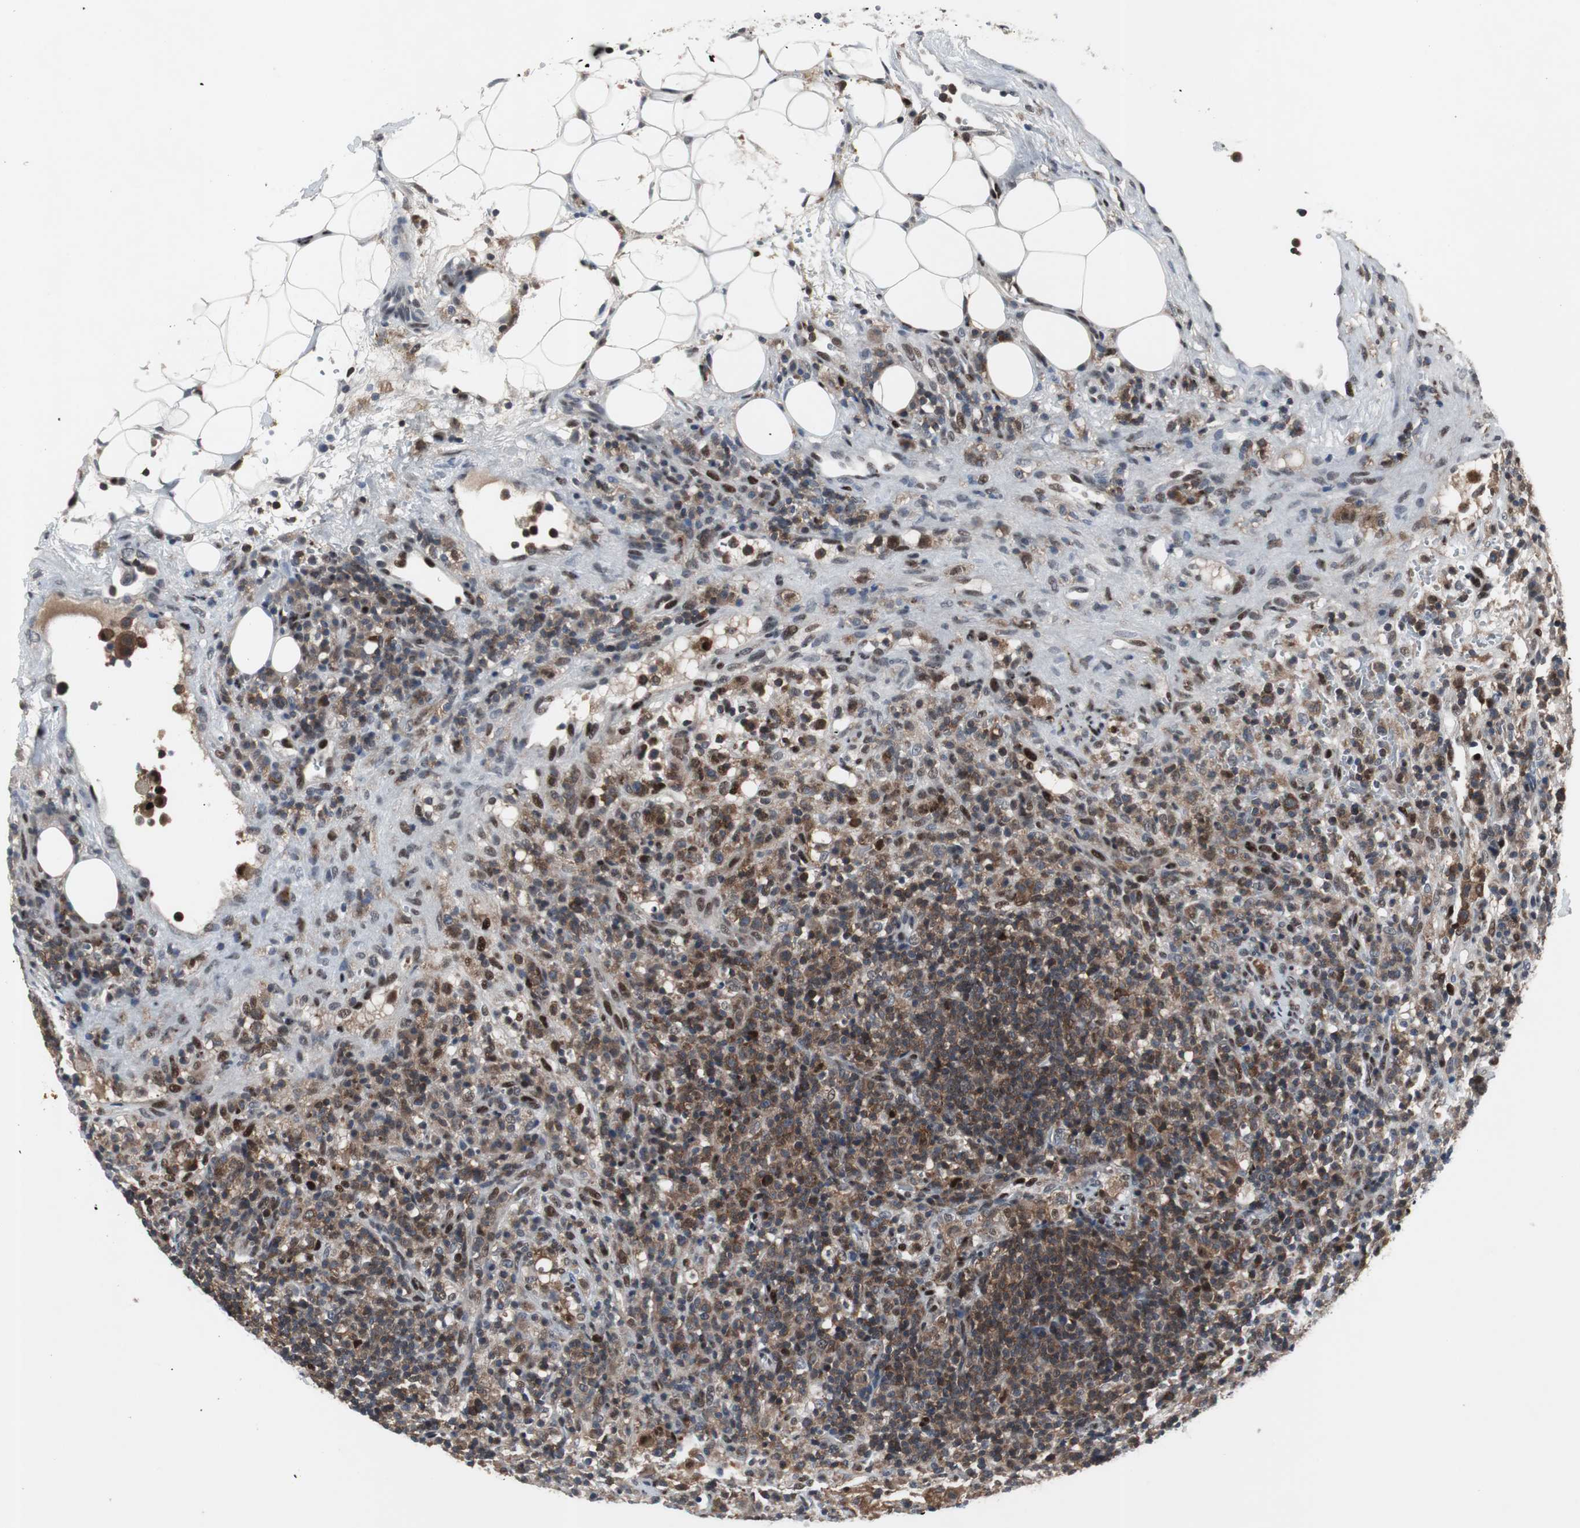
{"staining": {"intensity": "strong", "quantity": ">75%", "location": "cytoplasmic/membranous"}, "tissue": "lymphoma", "cell_type": "Tumor cells", "image_type": "cancer", "snomed": [{"axis": "morphology", "description": "Hodgkin's disease, NOS"}, {"axis": "topography", "description": "Lymph node"}], "caption": "IHC of human Hodgkin's disease exhibits high levels of strong cytoplasmic/membranous positivity in about >75% of tumor cells. (IHC, brightfield microscopy, high magnification).", "gene": "GRK2", "patient": {"sex": "male", "age": 65}}